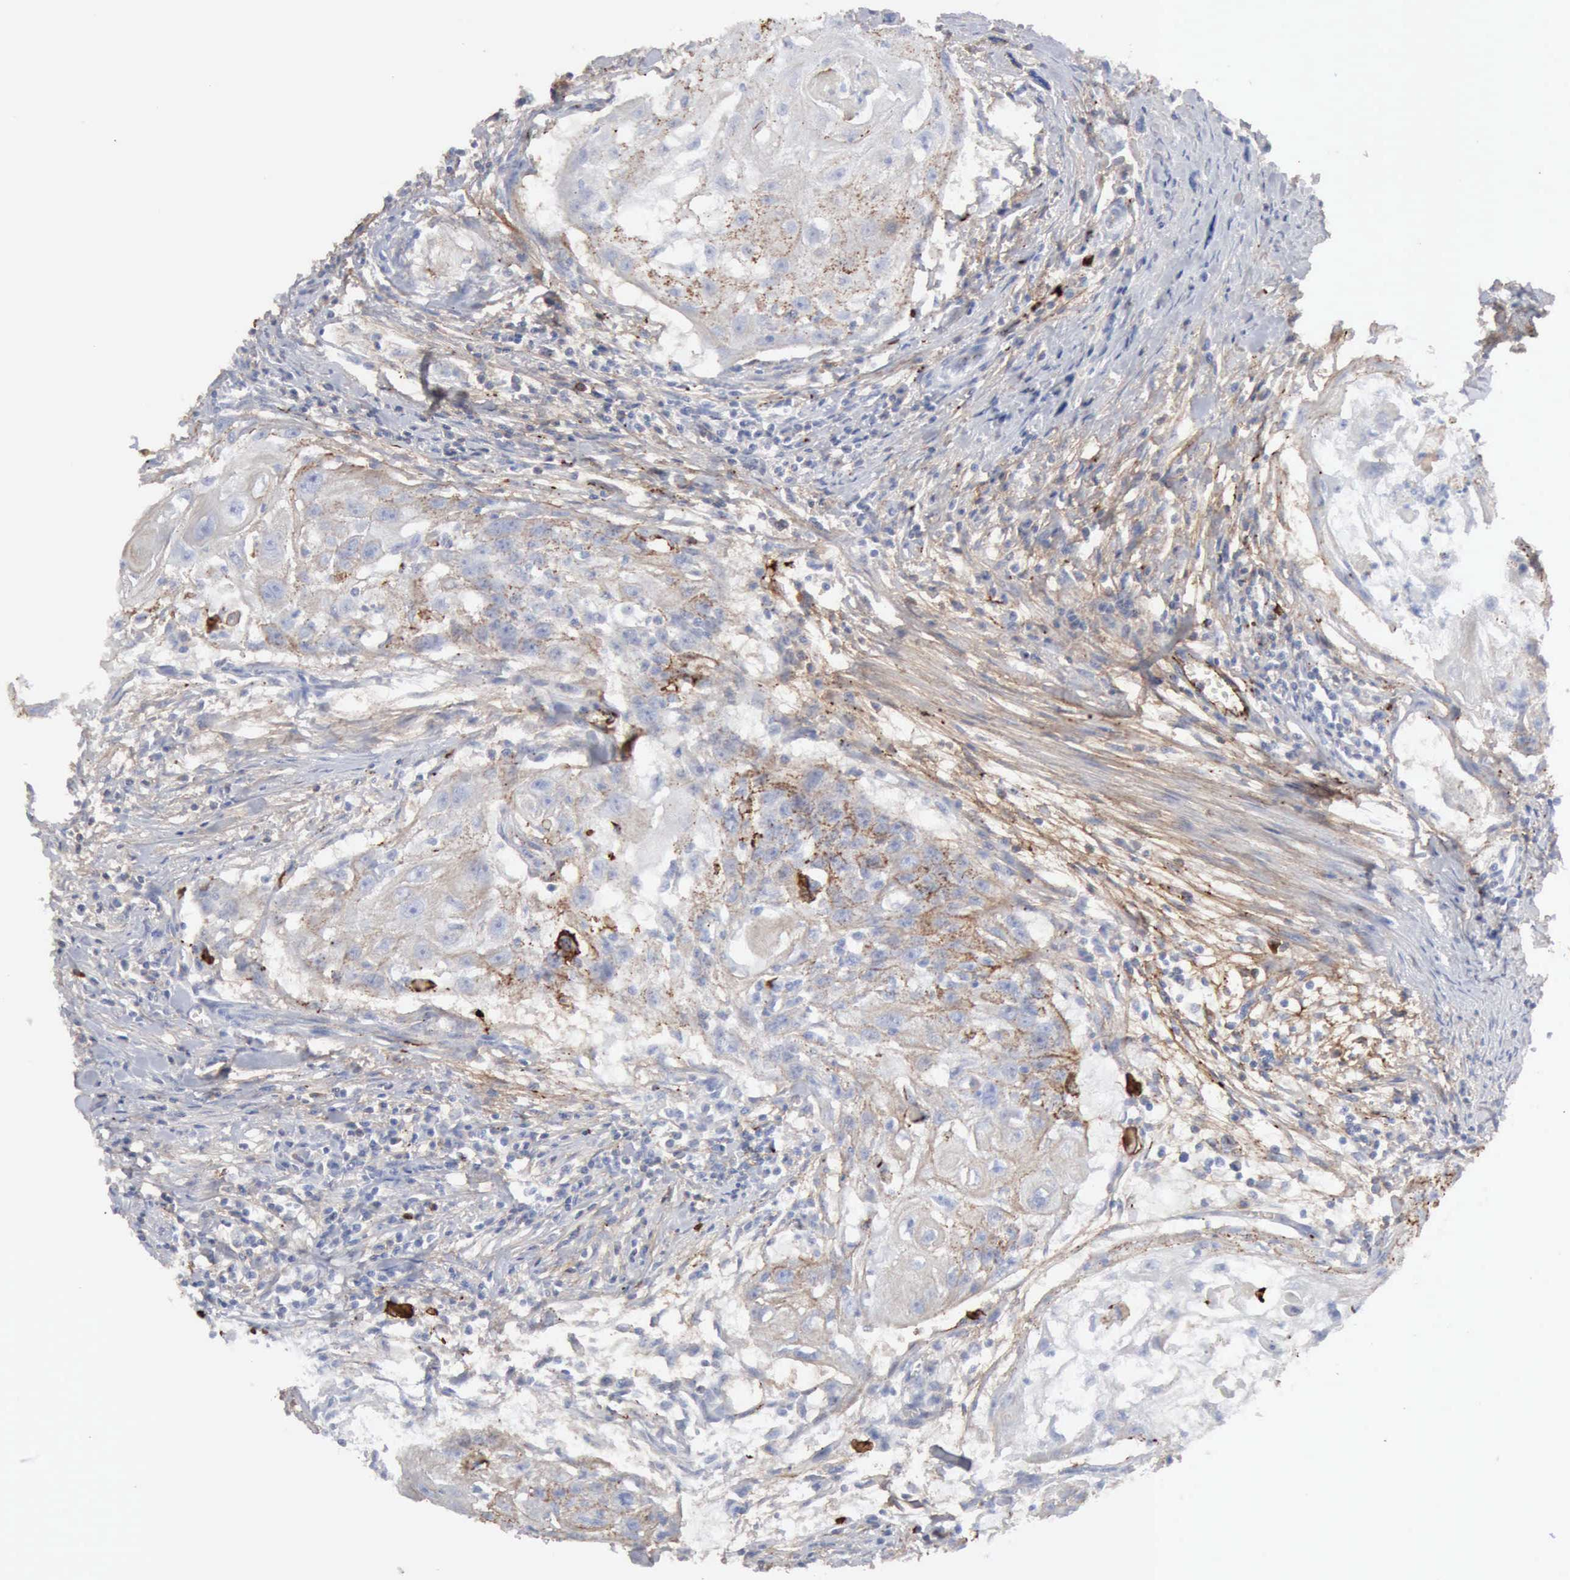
{"staining": {"intensity": "negative", "quantity": "none", "location": "none"}, "tissue": "head and neck cancer", "cell_type": "Tumor cells", "image_type": "cancer", "snomed": [{"axis": "morphology", "description": "Squamous cell carcinoma, NOS"}, {"axis": "topography", "description": "Head-Neck"}], "caption": "Micrograph shows no significant protein staining in tumor cells of squamous cell carcinoma (head and neck).", "gene": "C4BPA", "patient": {"sex": "male", "age": 64}}